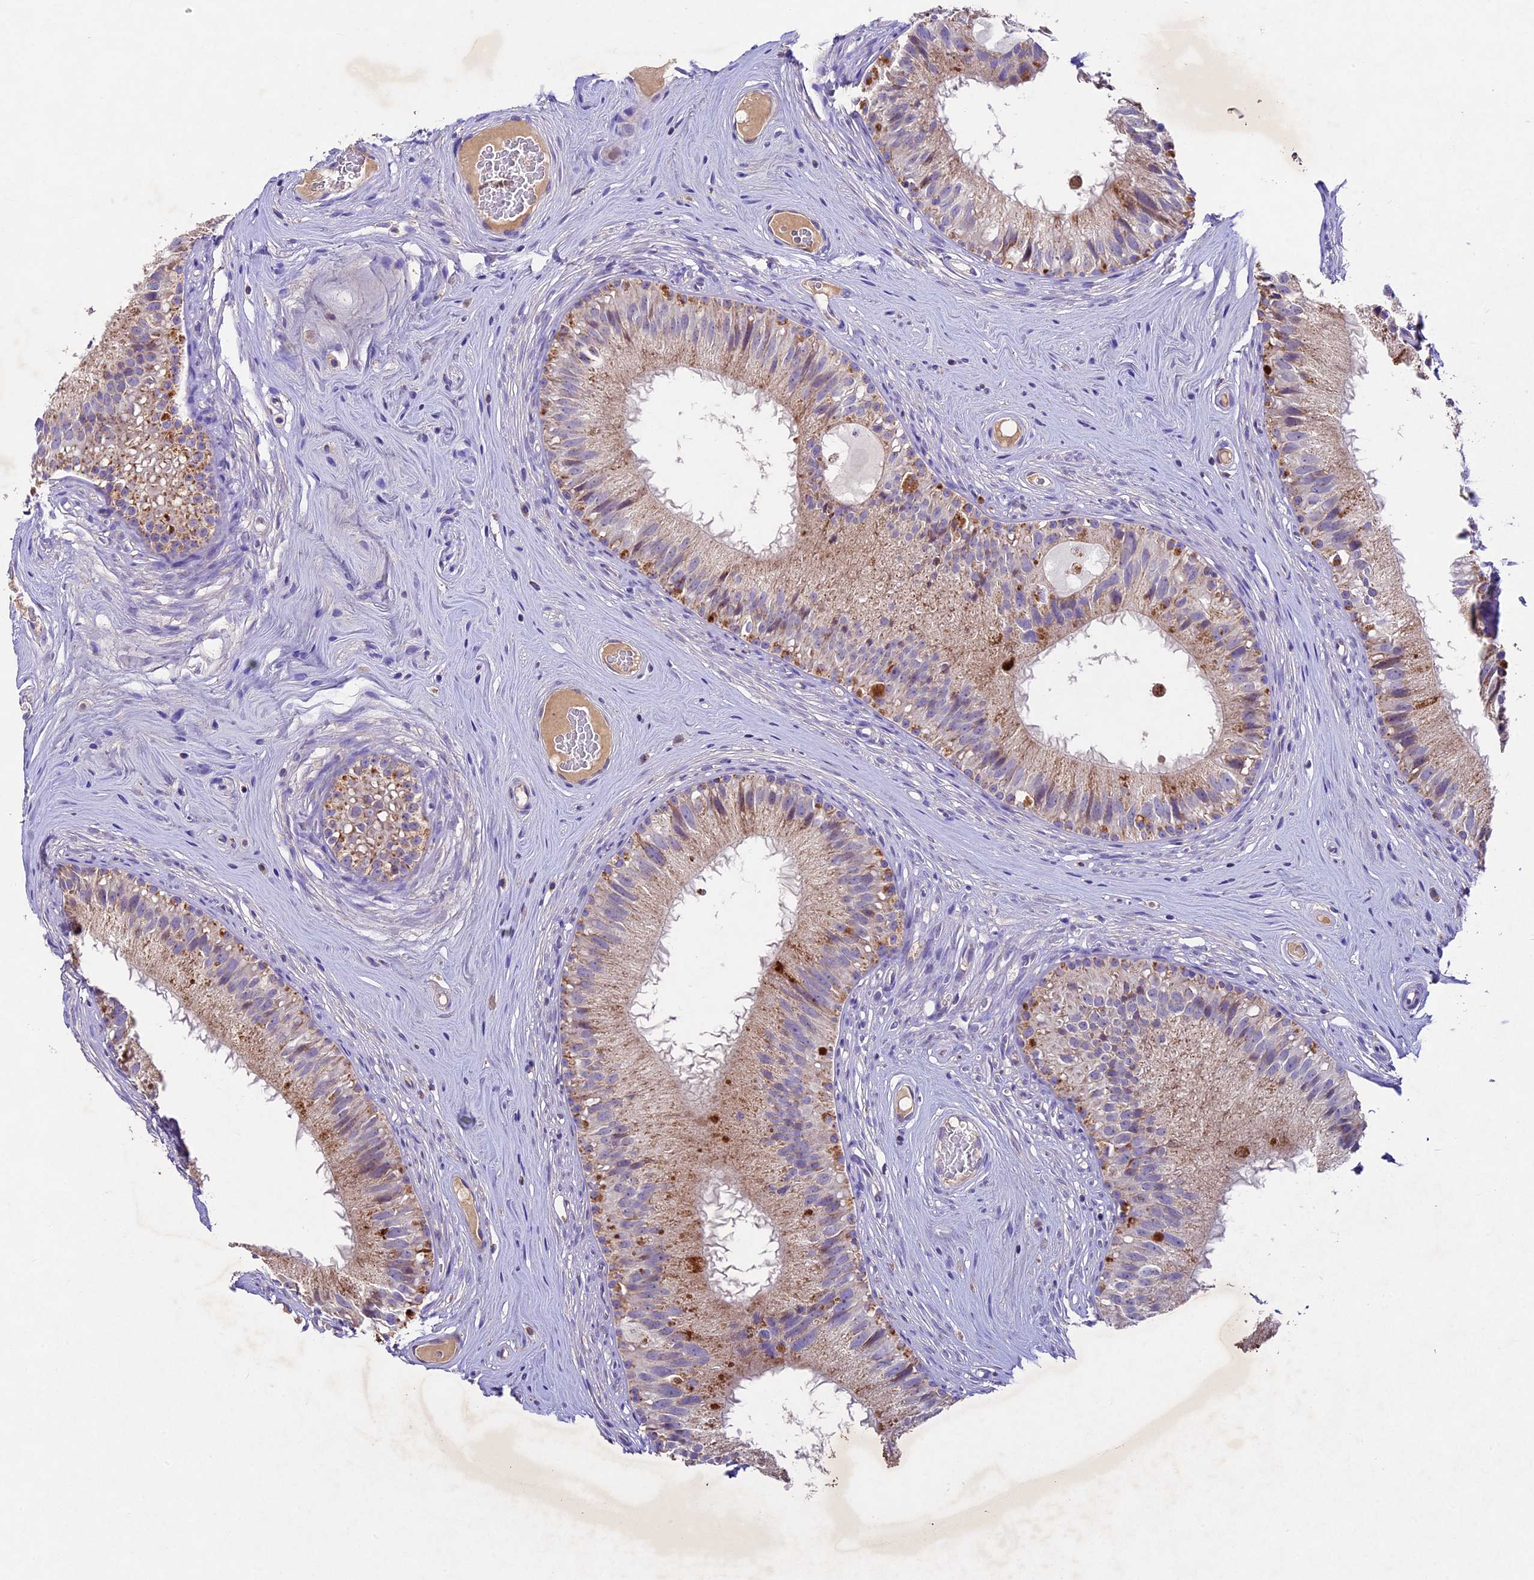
{"staining": {"intensity": "moderate", "quantity": "25%-75%", "location": "cytoplasmic/membranous"}, "tissue": "epididymis", "cell_type": "Glandular cells", "image_type": "normal", "snomed": [{"axis": "morphology", "description": "Normal tissue, NOS"}, {"axis": "topography", "description": "Epididymis"}], "caption": "High-magnification brightfield microscopy of unremarkable epididymis stained with DAB (3,3'-diaminobenzidine) (brown) and counterstained with hematoxylin (blue). glandular cells exhibit moderate cytoplasmic/membranous staining is seen in about25%-75% of cells. (IHC, brightfield microscopy, high magnification).", "gene": "PMPCB", "patient": {"sex": "male", "age": 45}}